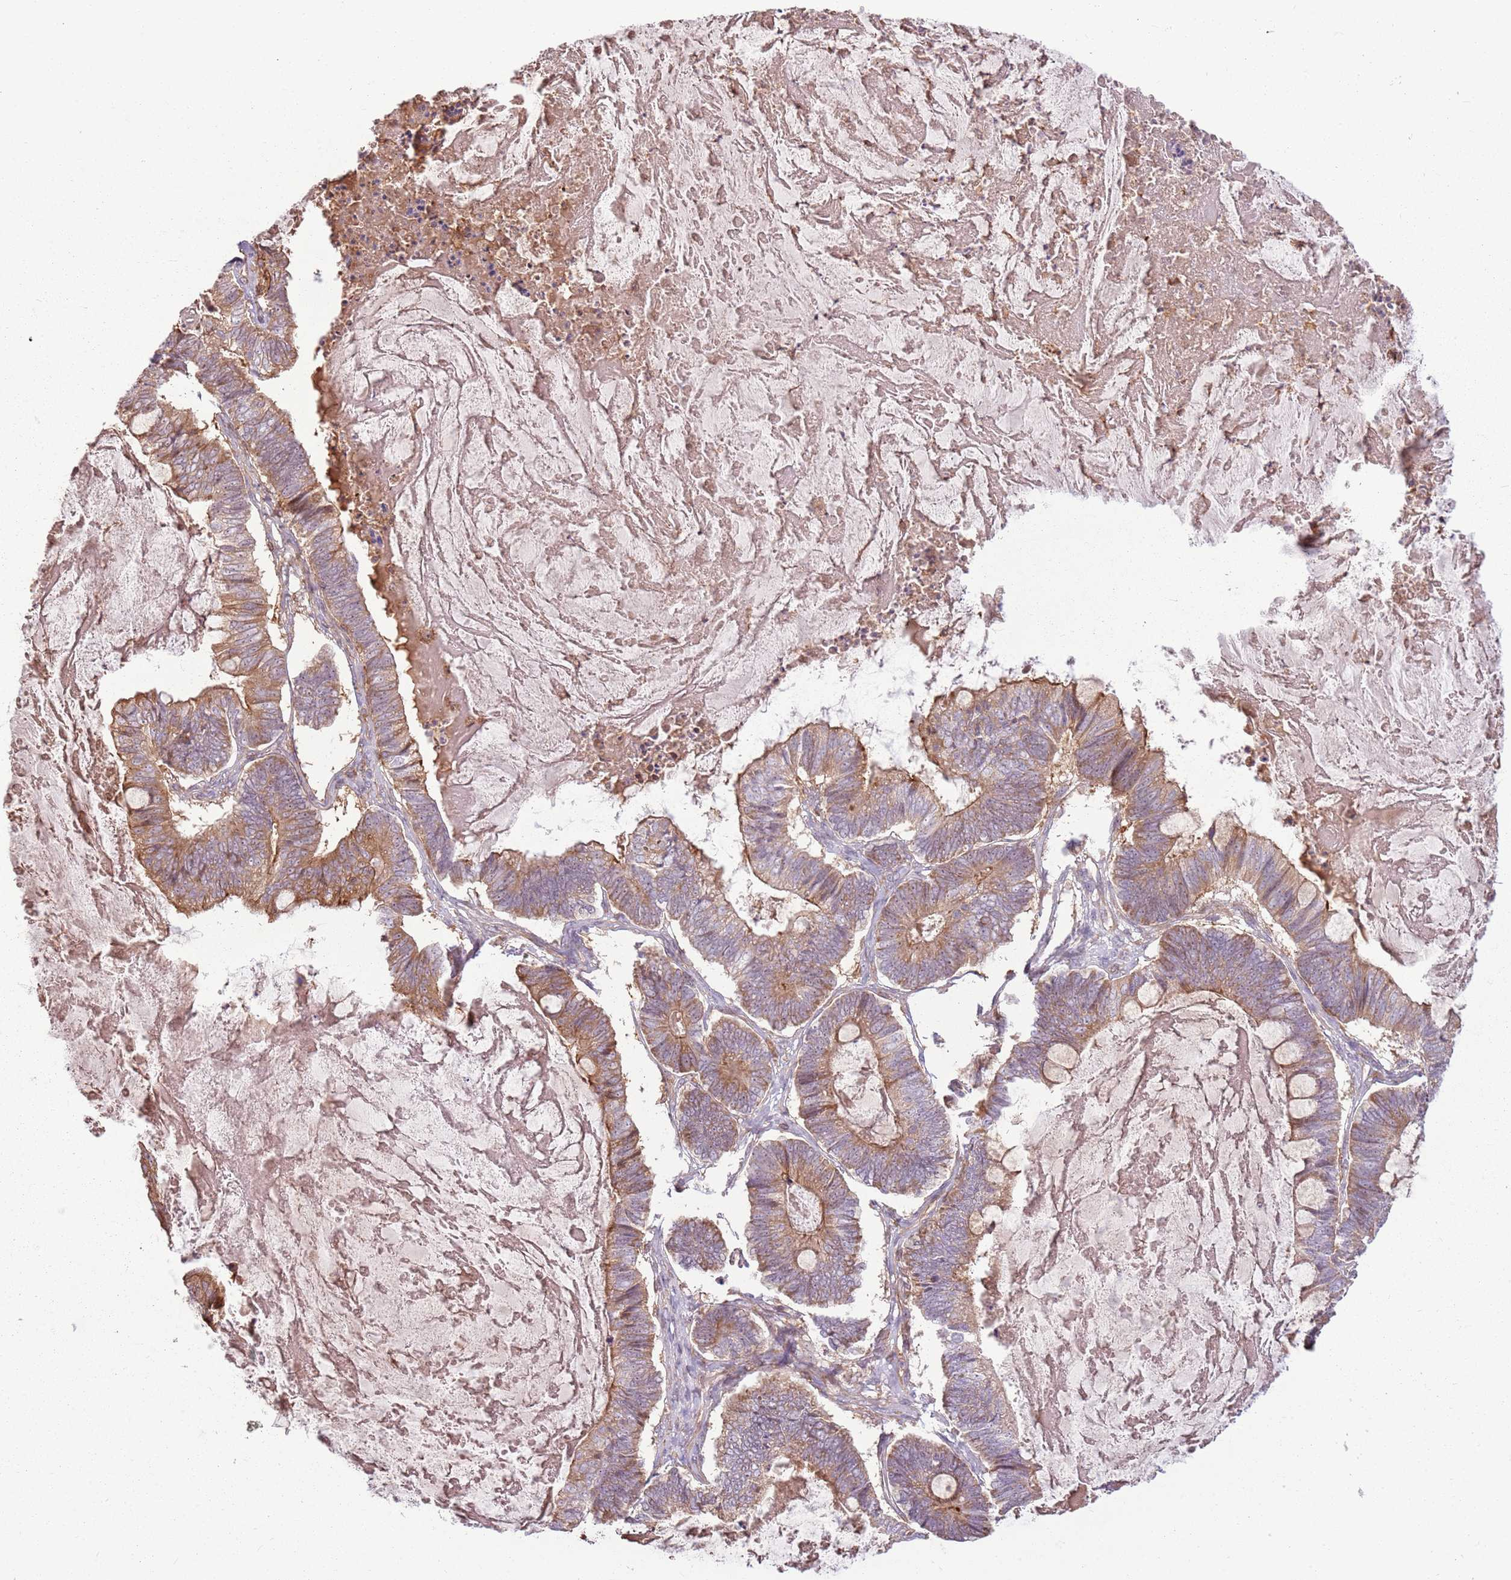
{"staining": {"intensity": "moderate", "quantity": "25%-75%", "location": "cytoplasmic/membranous"}, "tissue": "ovarian cancer", "cell_type": "Tumor cells", "image_type": "cancer", "snomed": [{"axis": "morphology", "description": "Cystadenocarcinoma, mucinous, NOS"}, {"axis": "topography", "description": "Ovary"}], "caption": "Immunohistochemistry image of human ovarian cancer stained for a protein (brown), which shows medium levels of moderate cytoplasmic/membranous expression in about 25%-75% of tumor cells.", "gene": "RPL21", "patient": {"sex": "female", "age": 61}}